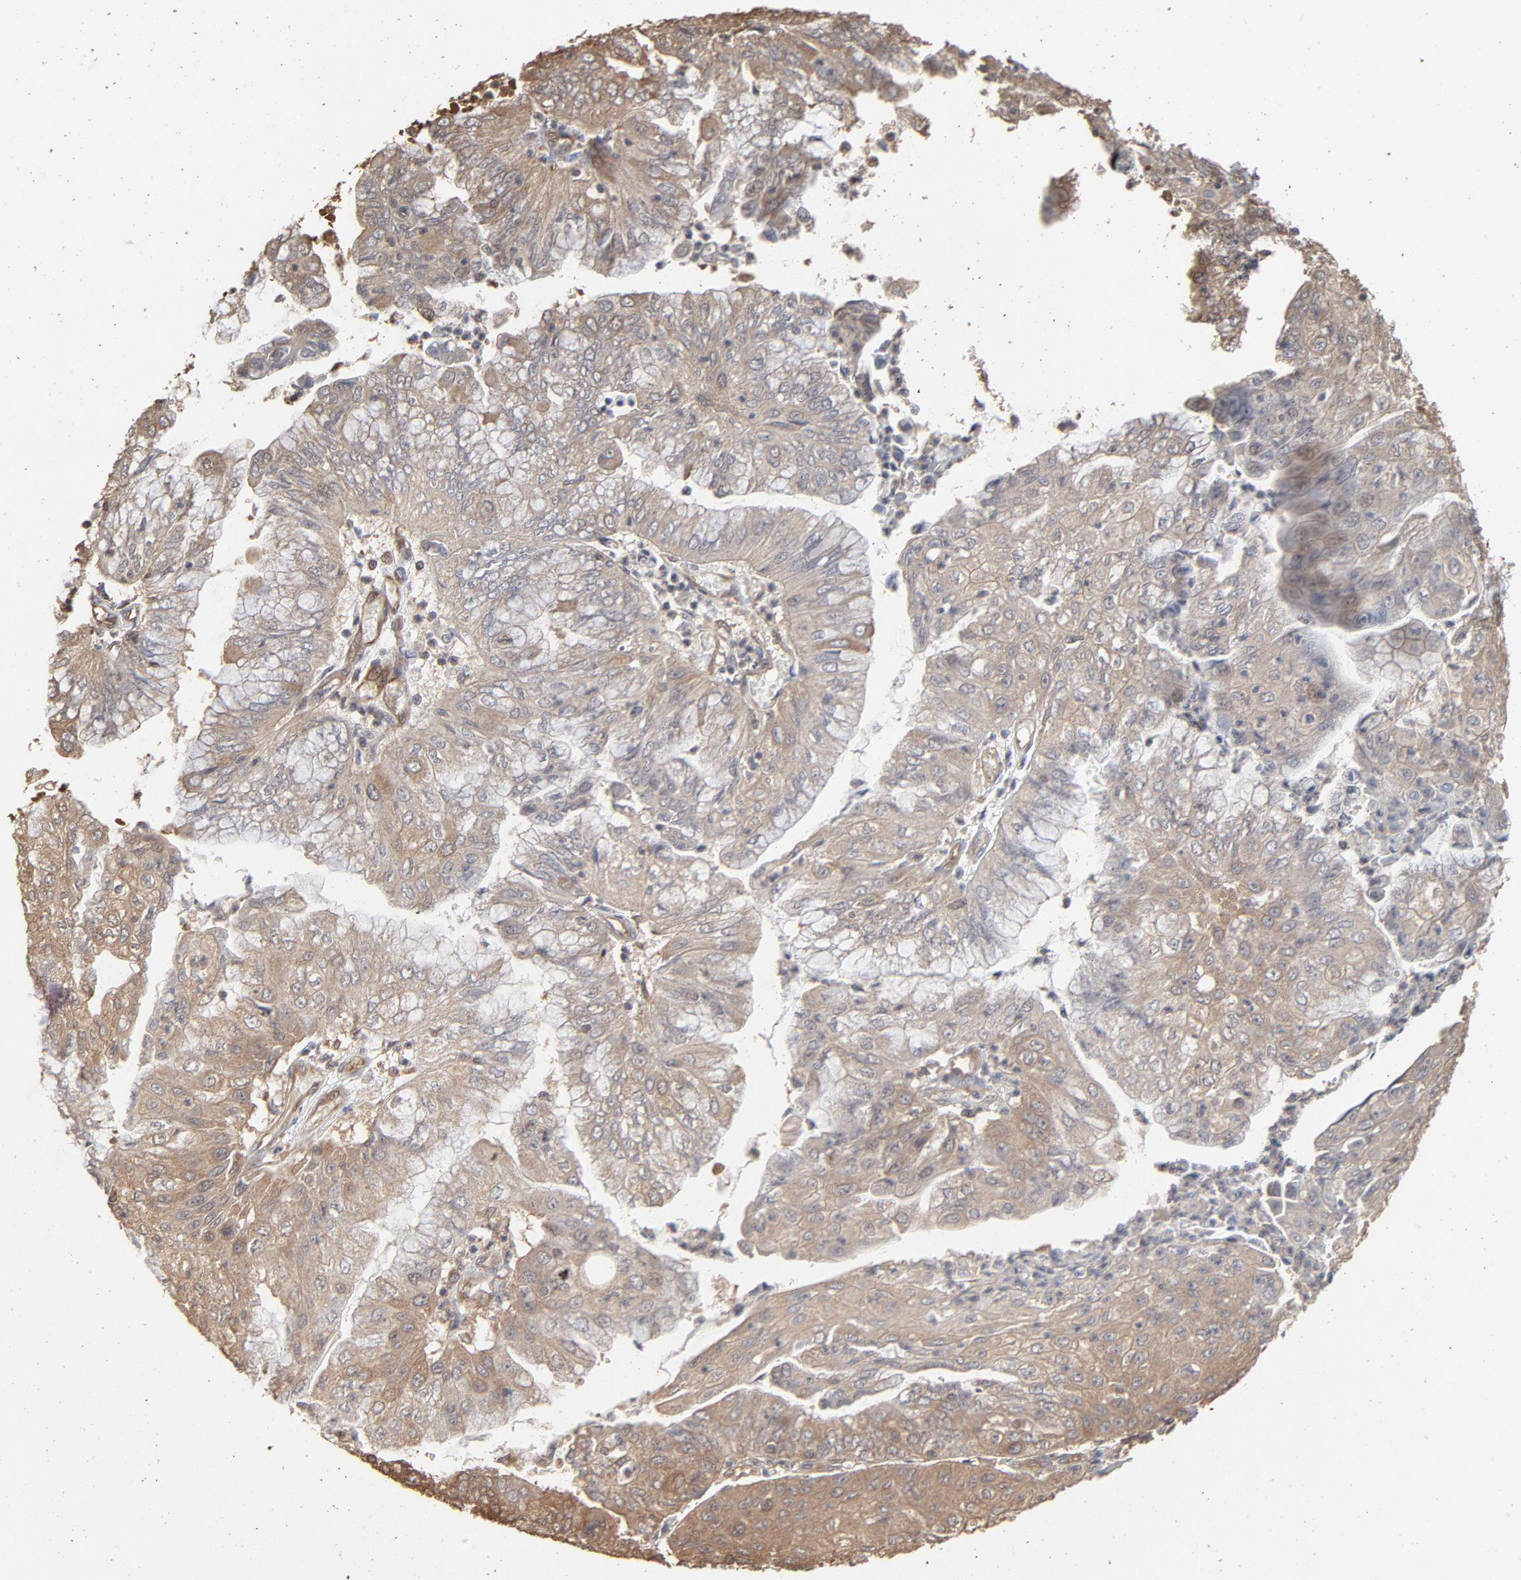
{"staining": {"intensity": "moderate", "quantity": ">75%", "location": "cytoplasmic/membranous"}, "tissue": "endometrial cancer", "cell_type": "Tumor cells", "image_type": "cancer", "snomed": [{"axis": "morphology", "description": "Adenocarcinoma, NOS"}, {"axis": "topography", "description": "Endometrium"}], "caption": "Moderate cytoplasmic/membranous protein positivity is identified in approximately >75% of tumor cells in adenocarcinoma (endometrial).", "gene": "PPP2CA", "patient": {"sex": "female", "age": 79}}